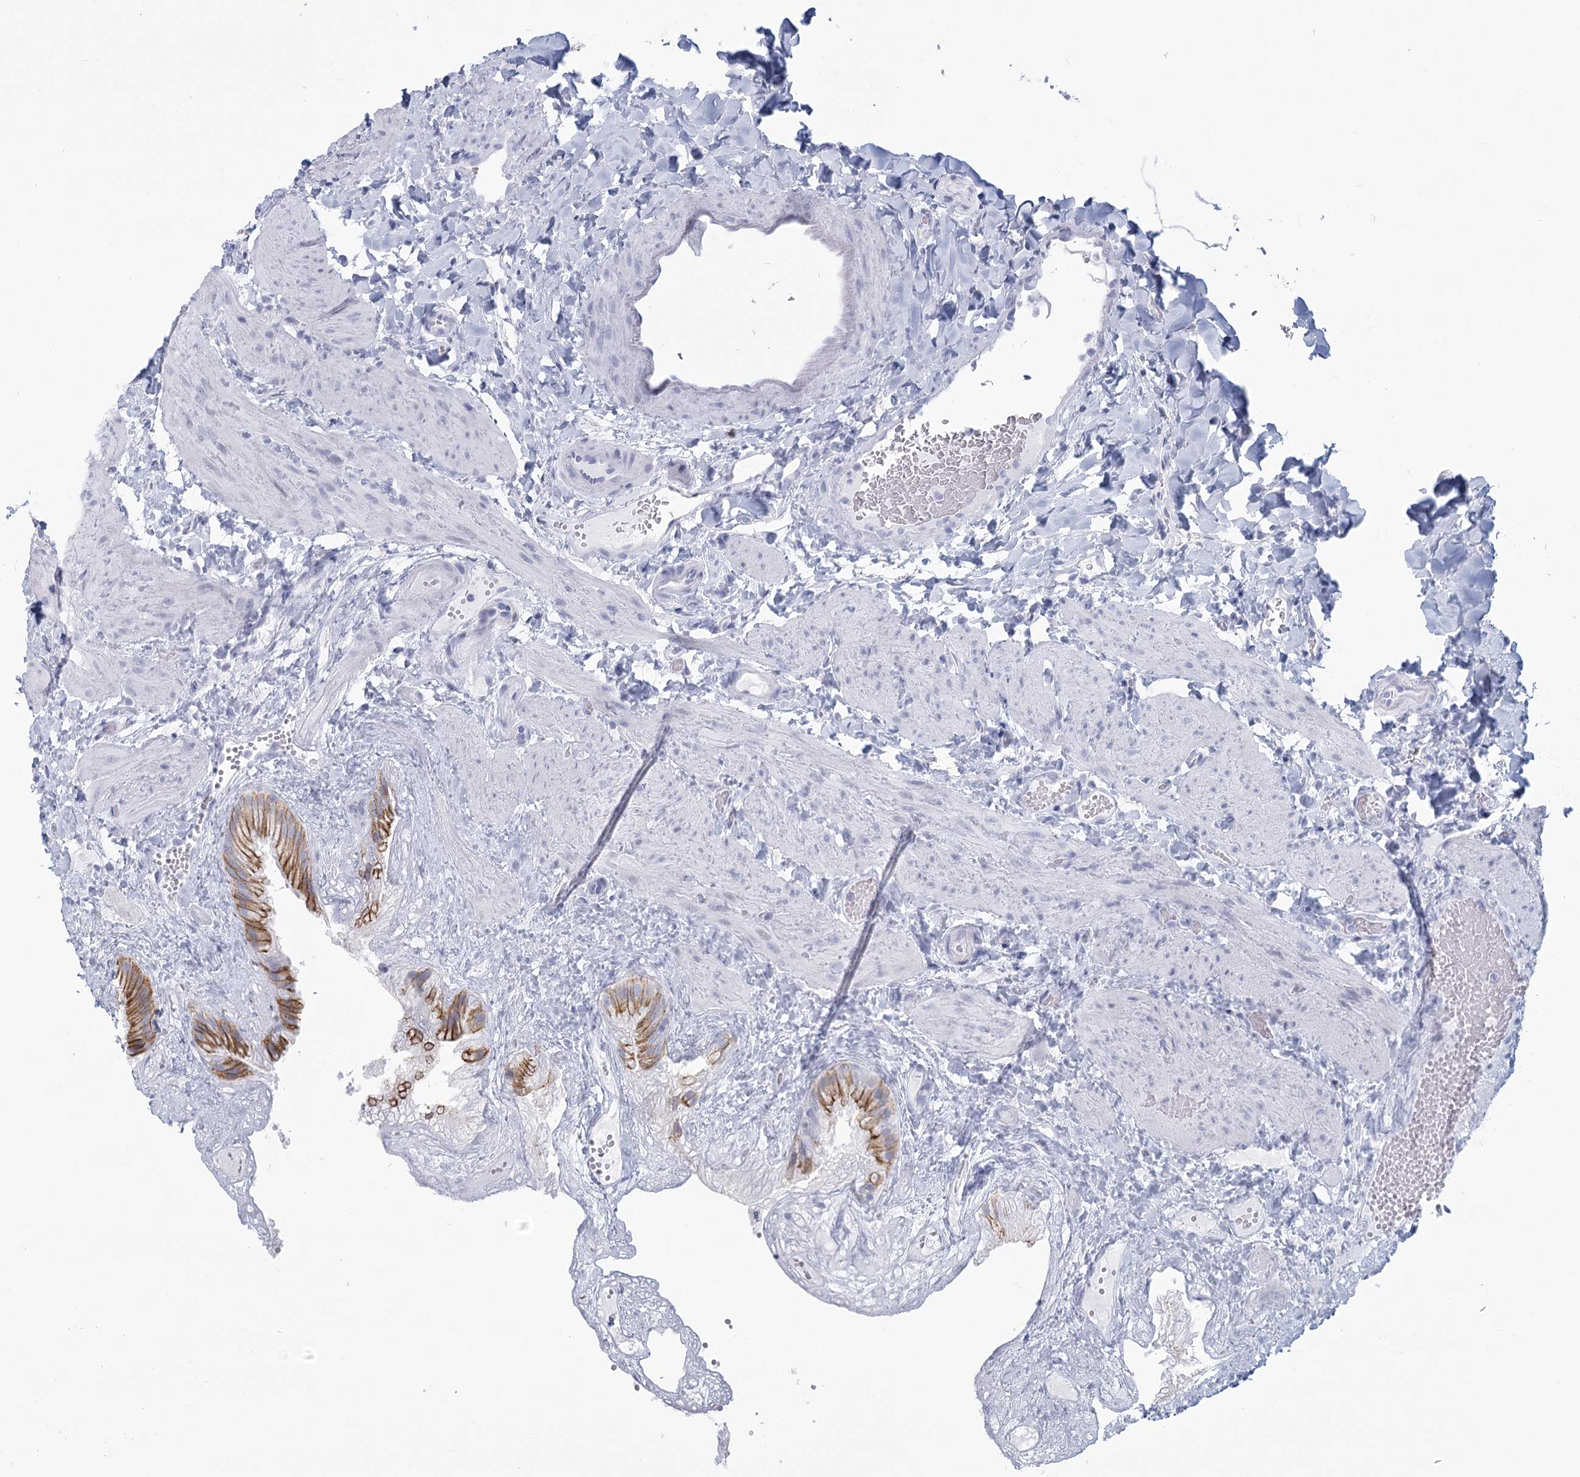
{"staining": {"intensity": "moderate", "quantity": ">75%", "location": "cytoplasmic/membranous"}, "tissue": "gallbladder", "cell_type": "Glandular cells", "image_type": "normal", "snomed": [{"axis": "morphology", "description": "Normal tissue, NOS"}, {"axis": "topography", "description": "Gallbladder"}], "caption": "Human gallbladder stained for a protein (brown) reveals moderate cytoplasmic/membranous positive positivity in approximately >75% of glandular cells.", "gene": "WNT8B", "patient": {"sex": "female", "age": 30}}